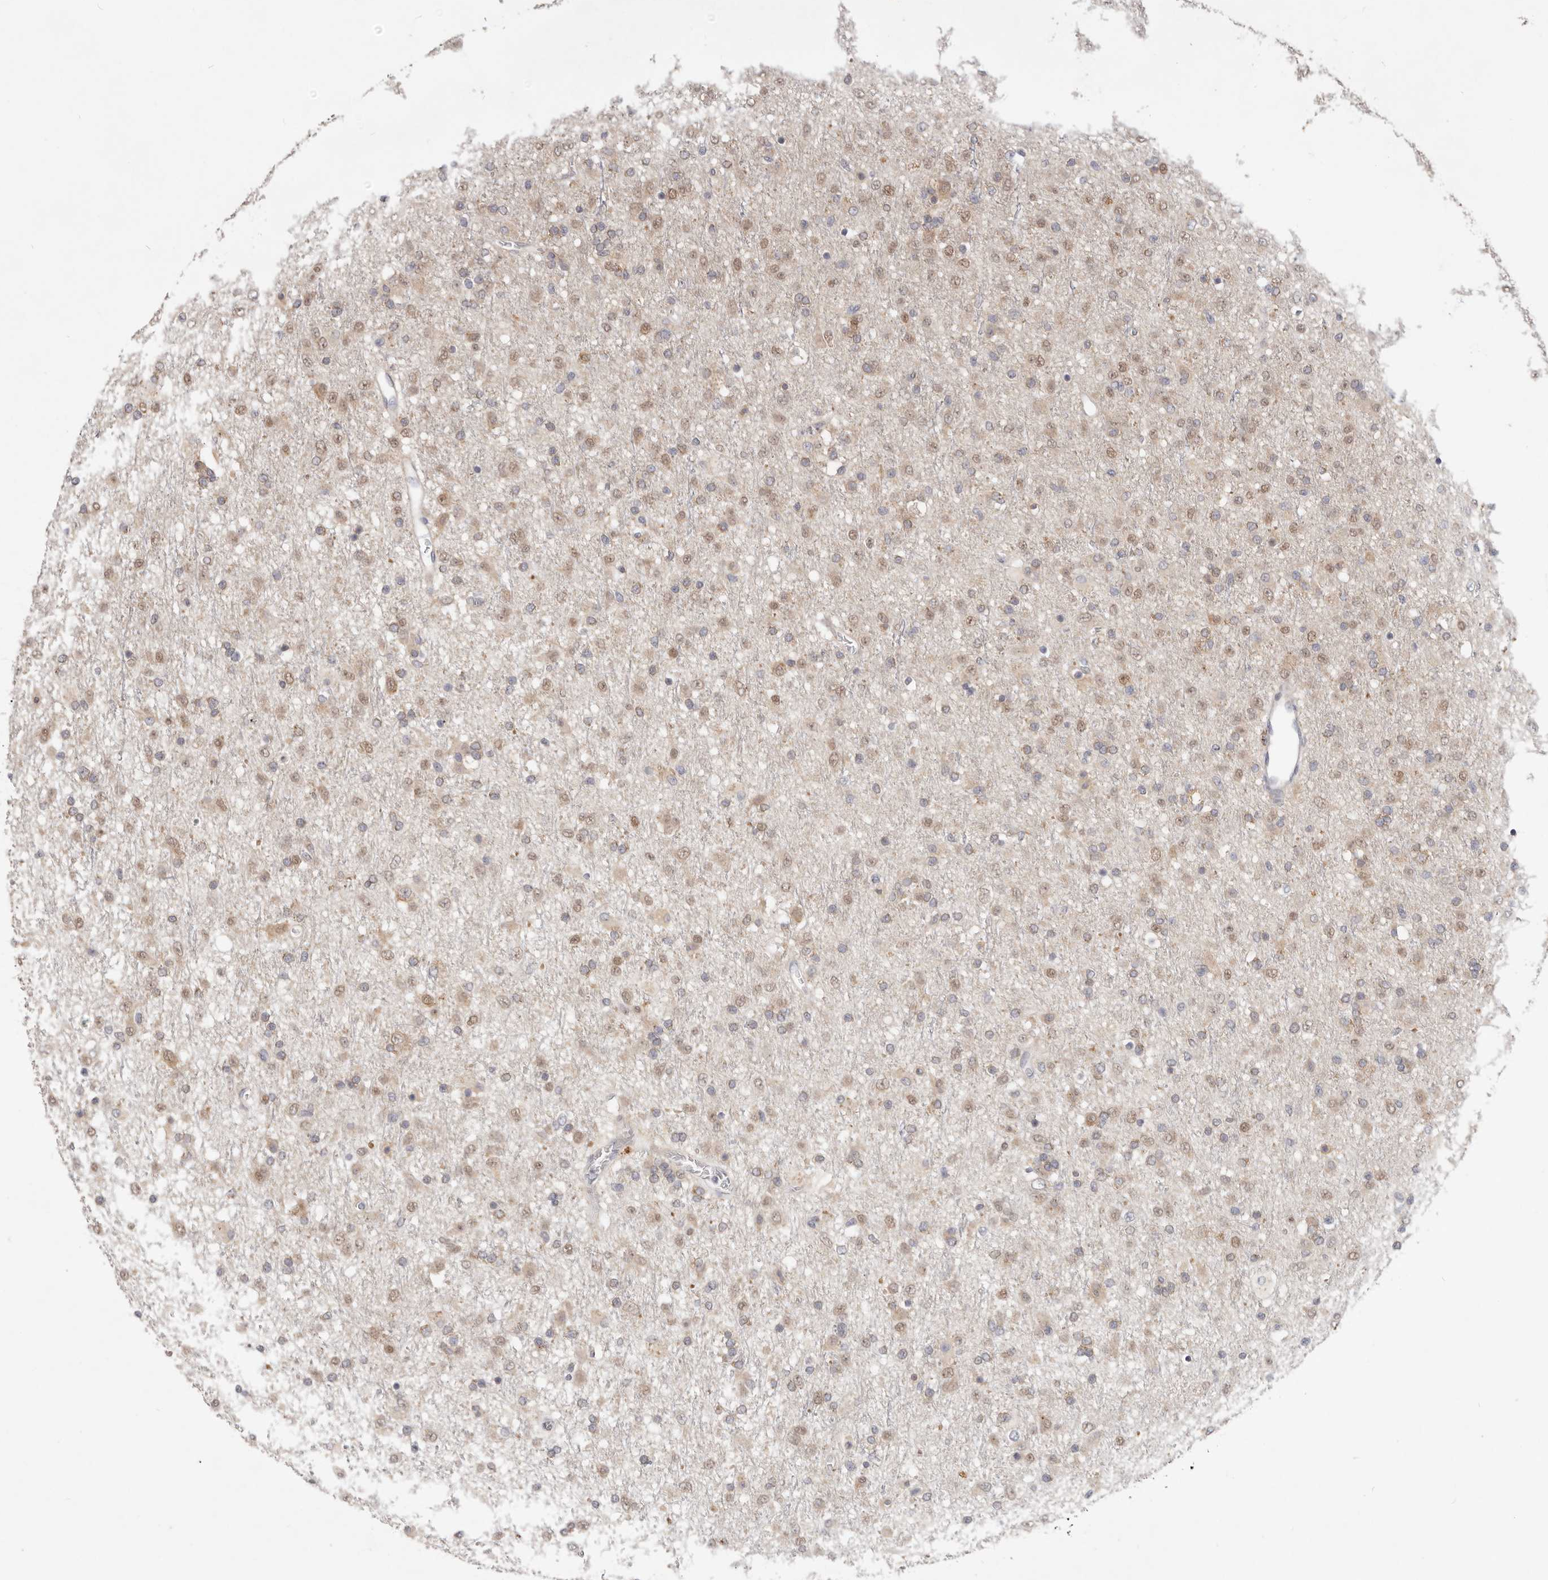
{"staining": {"intensity": "weak", "quantity": "25%-75%", "location": "cytoplasmic/membranous,nuclear"}, "tissue": "glioma", "cell_type": "Tumor cells", "image_type": "cancer", "snomed": [{"axis": "morphology", "description": "Glioma, malignant, Low grade"}, {"axis": "topography", "description": "Brain"}], "caption": "Immunohistochemistry of glioma shows low levels of weak cytoplasmic/membranous and nuclear positivity in about 25%-75% of tumor cells.", "gene": "WDR77", "patient": {"sex": "male", "age": 65}}